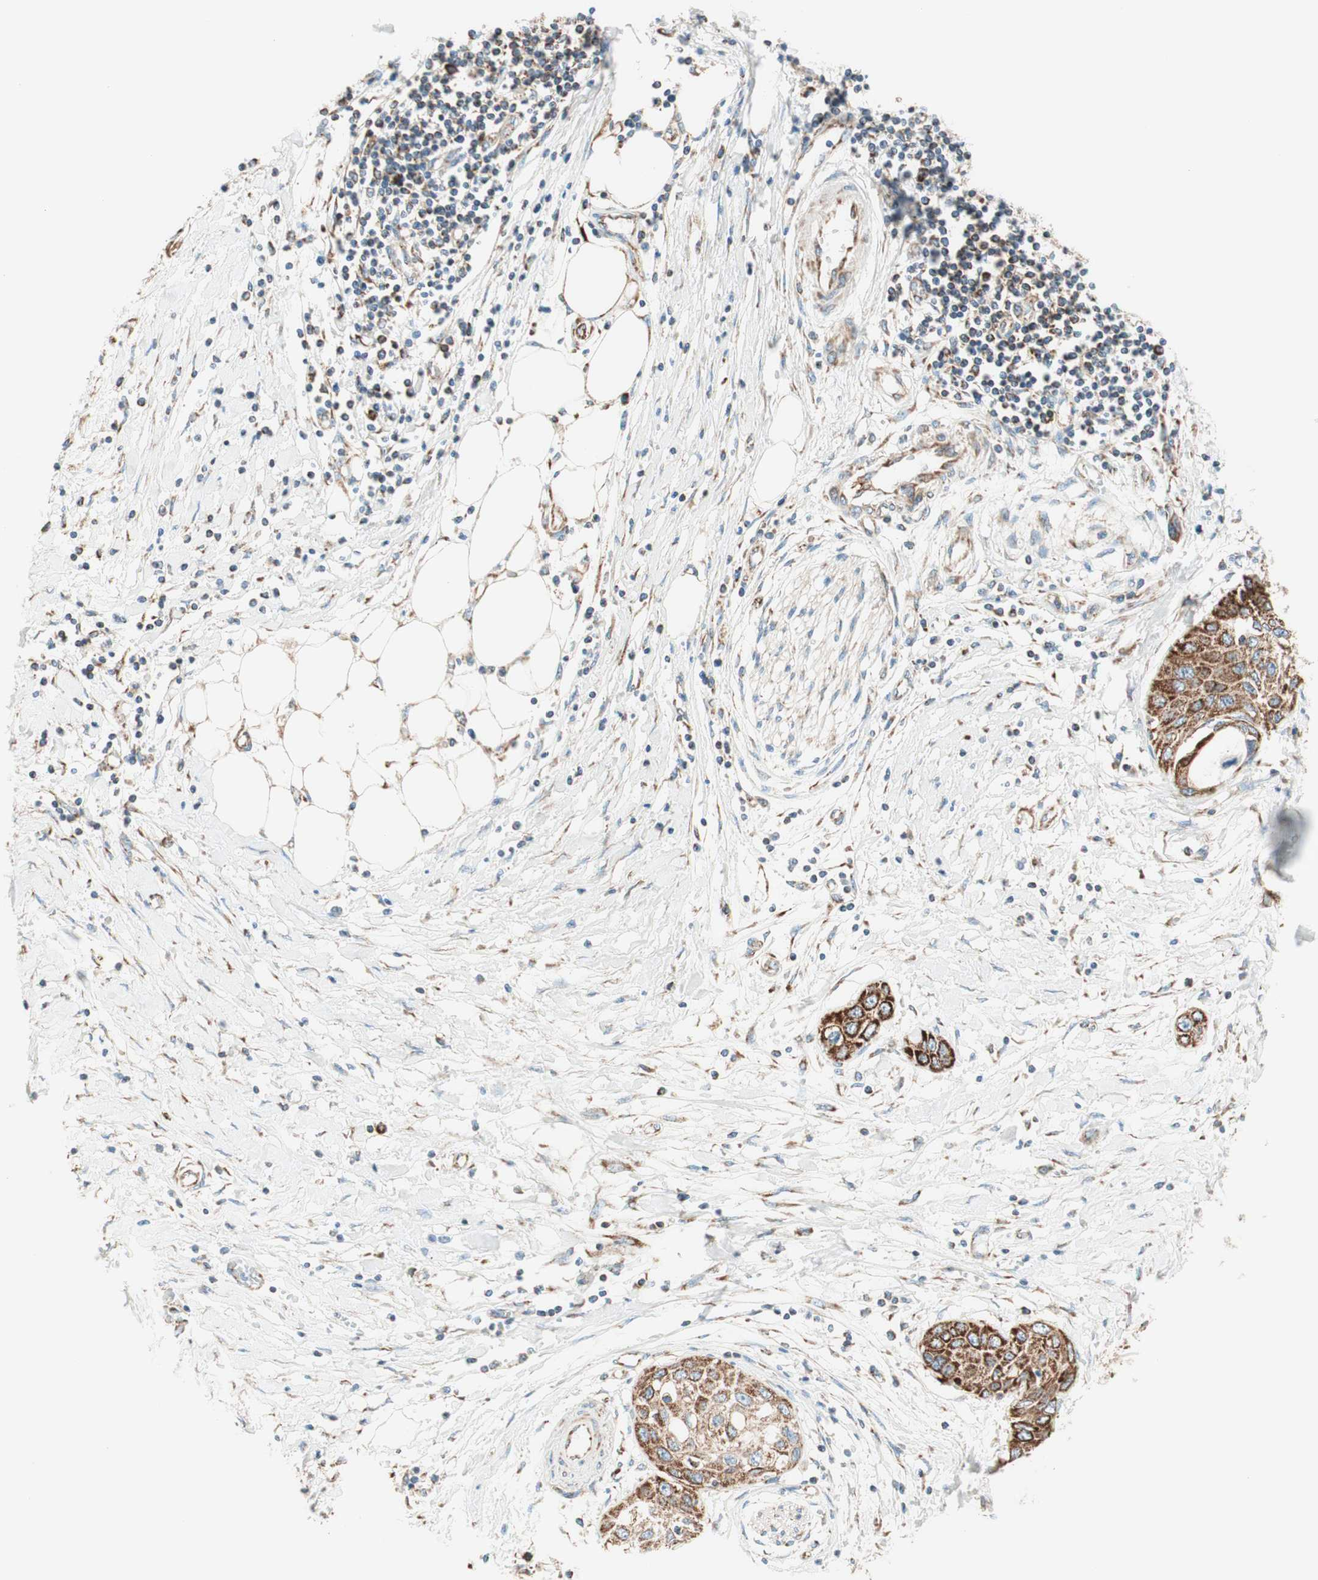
{"staining": {"intensity": "strong", "quantity": ">75%", "location": "cytoplasmic/membranous"}, "tissue": "pancreatic cancer", "cell_type": "Tumor cells", "image_type": "cancer", "snomed": [{"axis": "morphology", "description": "Adenocarcinoma, NOS"}, {"axis": "topography", "description": "Pancreas"}], "caption": "Protein staining of pancreatic cancer tissue shows strong cytoplasmic/membranous staining in approximately >75% of tumor cells.", "gene": "TOMM20", "patient": {"sex": "female", "age": 70}}